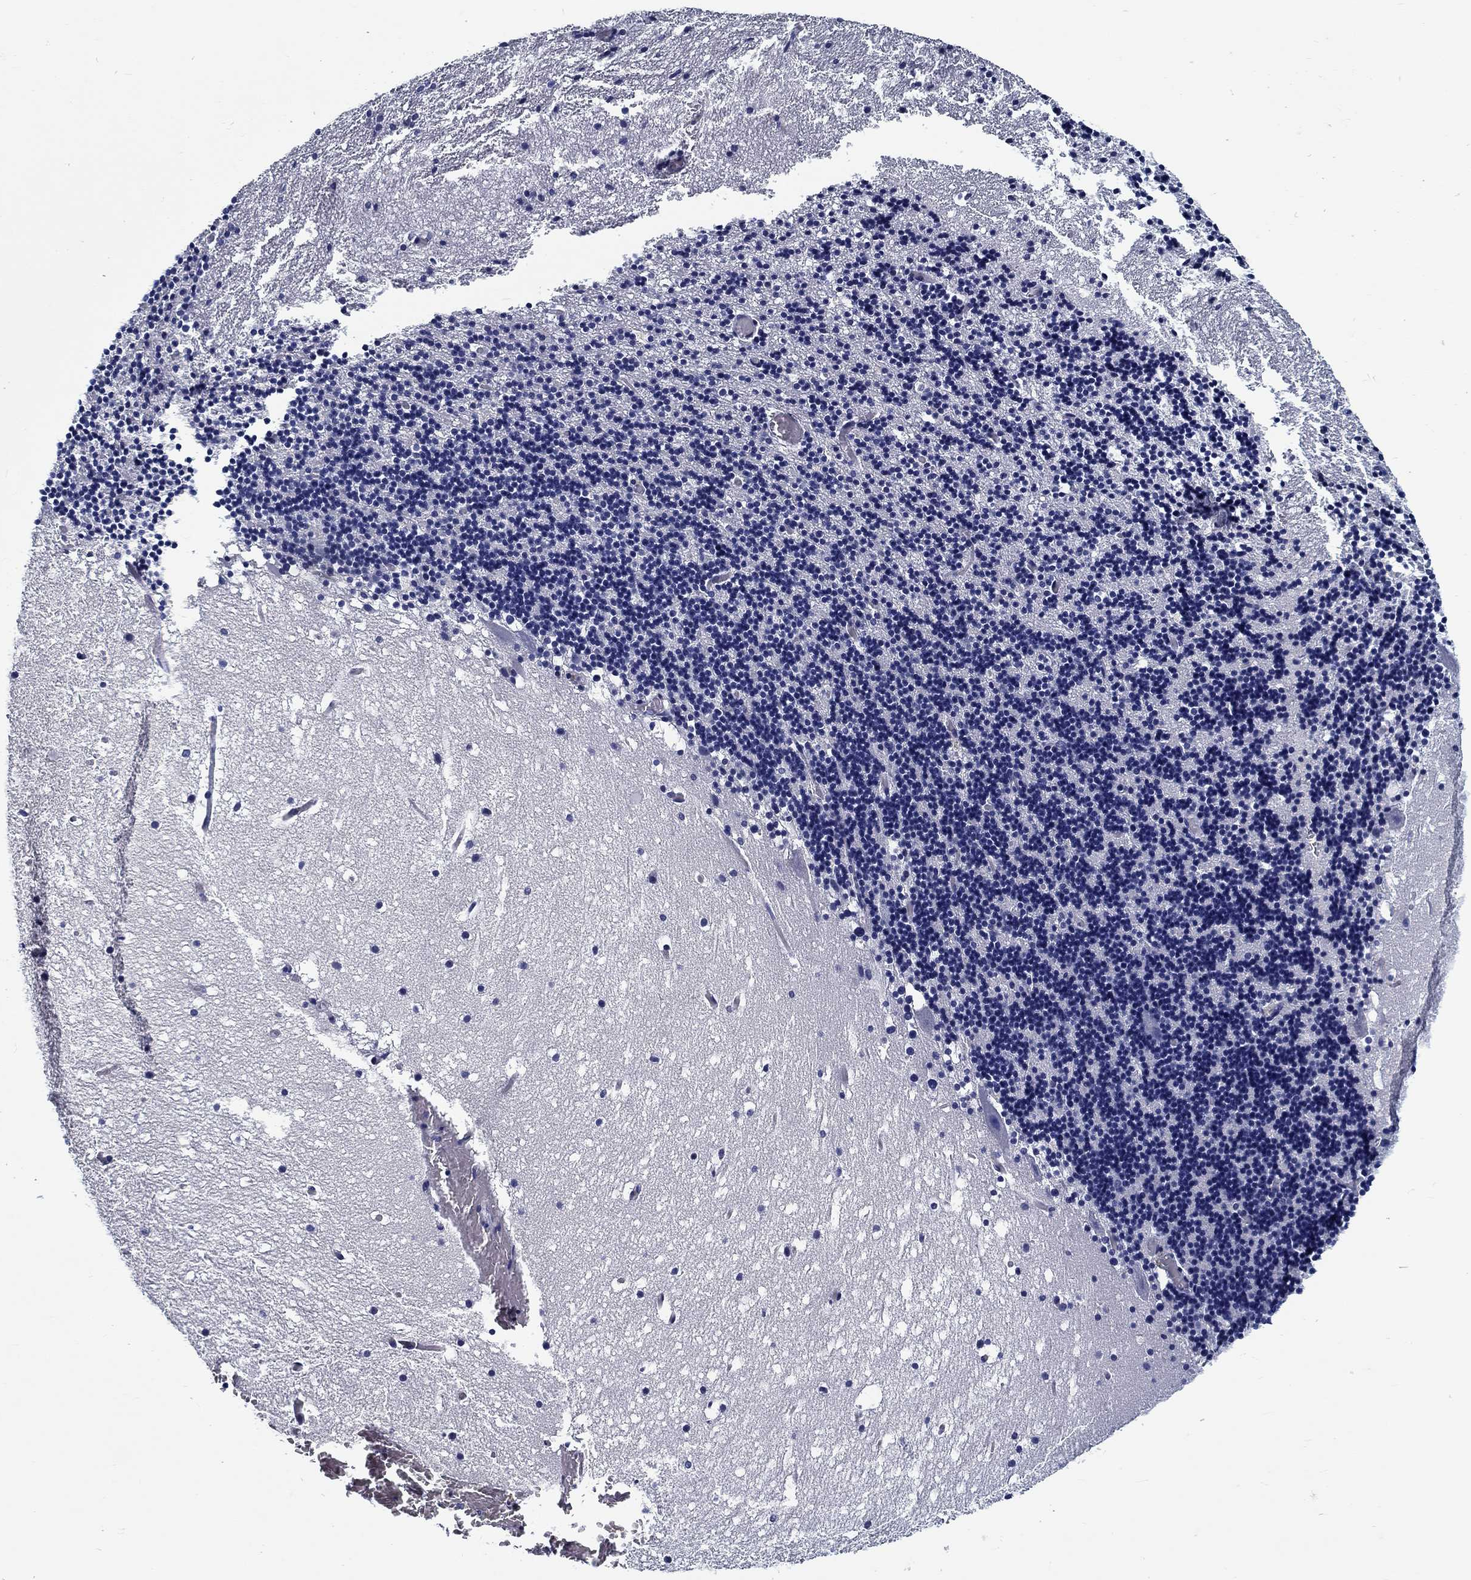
{"staining": {"intensity": "negative", "quantity": "none", "location": "none"}, "tissue": "cerebellum", "cell_type": "Cells in granular layer", "image_type": "normal", "snomed": [{"axis": "morphology", "description": "Normal tissue, NOS"}, {"axis": "topography", "description": "Cerebellum"}], "caption": "Human cerebellum stained for a protein using immunohistochemistry (IHC) demonstrates no staining in cells in granular layer.", "gene": "MYBPC1", "patient": {"sex": "male", "age": 37}}